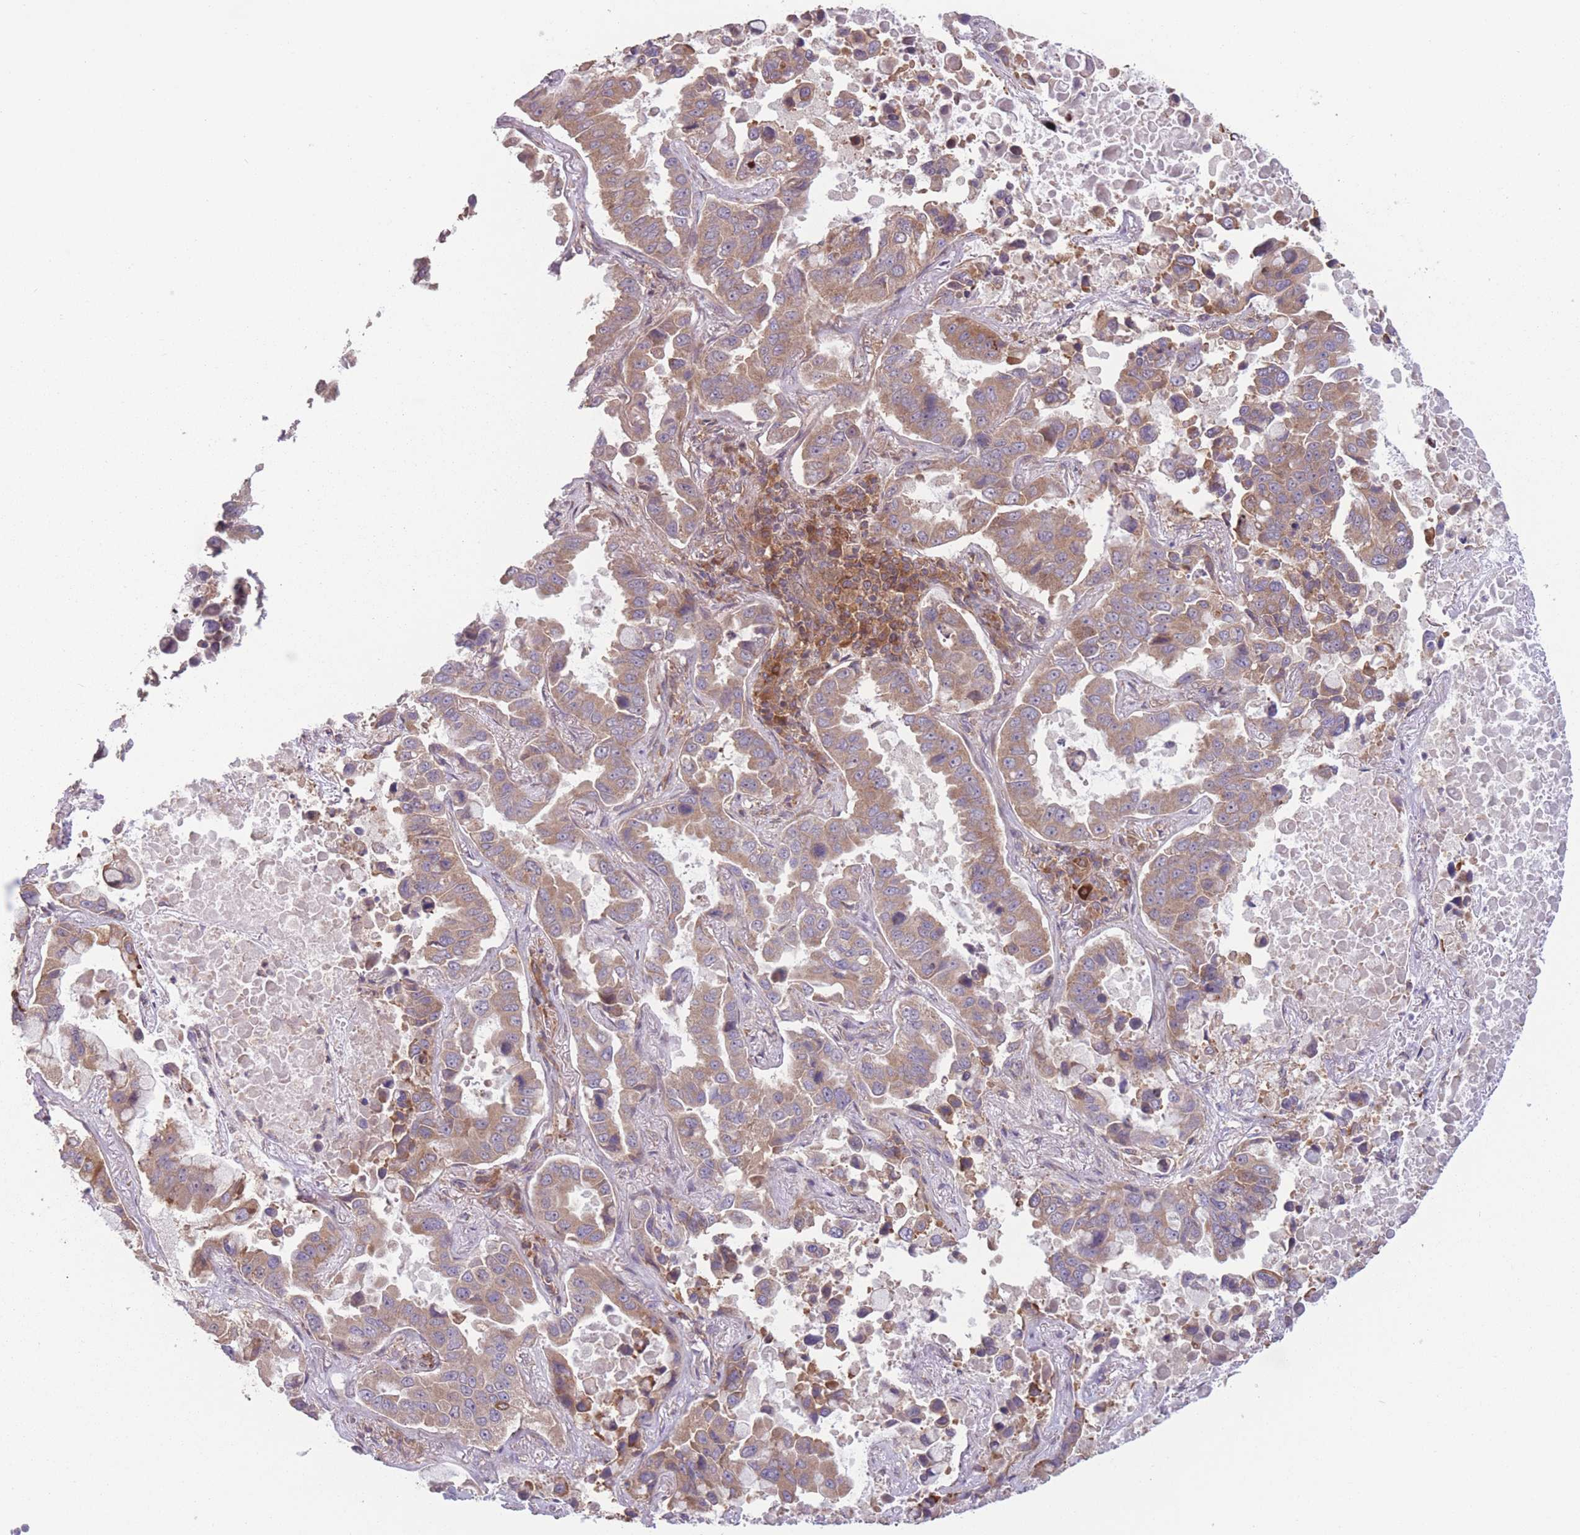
{"staining": {"intensity": "strong", "quantity": ">75%", "location": "cytoplasmic/membranous"}, "tissue": "lung cancer", "cell_type": "Tumor cells", "image_type": "cancer", "snomed": [{"axis": "morphology", "description": "Adenocarcinoma, NOS"}, {"axis": "topography", "description": "Lung"}], "caption": "A high amount of strong cytoplasmic/membranous staining is present in approximately >75% of tumor cells in adenocarcinoma (lung) tissue.", "gene": "WASHC2A", "patient": {"sex": "male", "age": 64}}